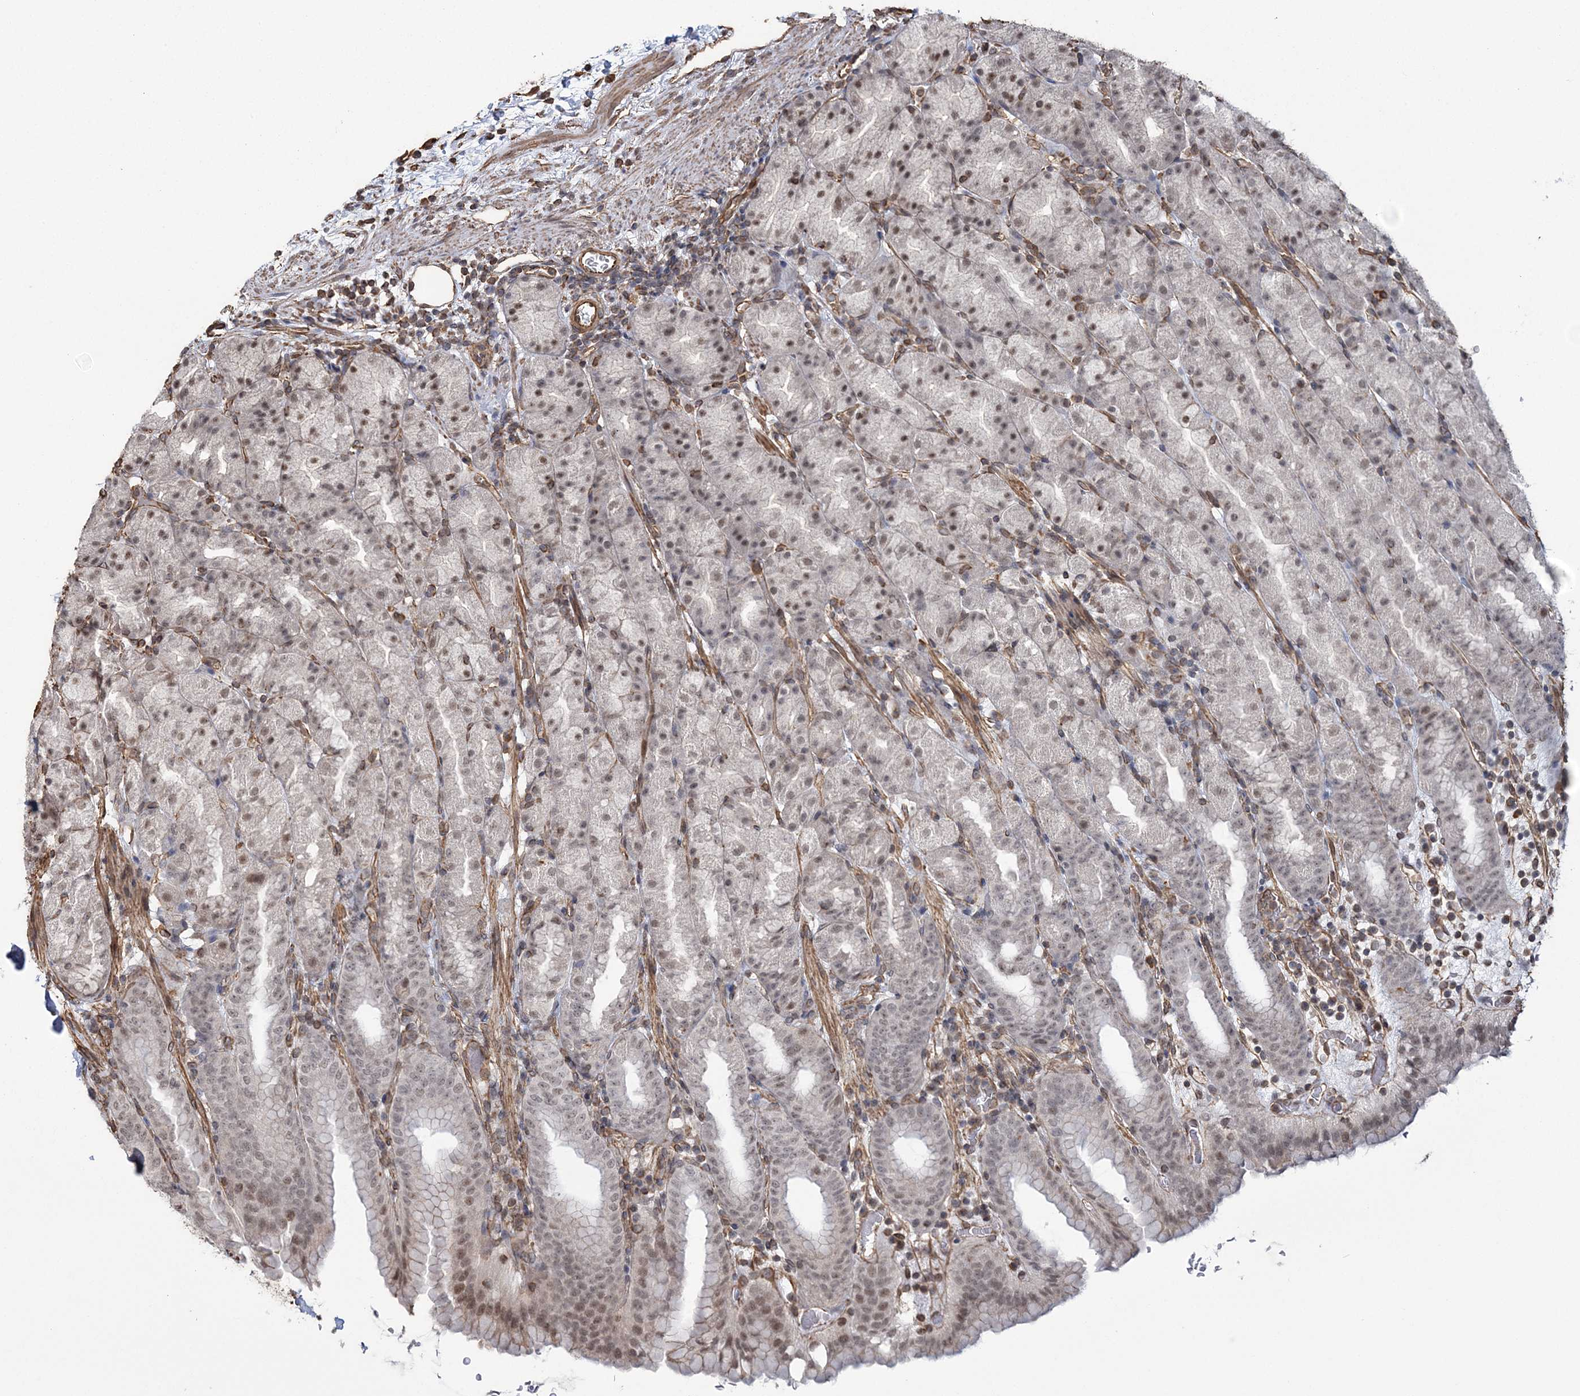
{"staining": {"intensity": "moderate", "quantity": ">75%", "location": "nuclear"}, "tissue": "stomach", "cell_type": "Glandular cells", "image_type": "normal", "snomed": [{"axis": "morphology", "description": "Normal tissue, NOS"}, {"axis": "topography", "description": "Stomach, upper"}], "caption": "About >75% of glandular cells in unremarkable stomach demonstrate moderate nuclear protein positivity as visualized by brown immunohistochemical staining.", "gene": "ATP11B", "patient": {"sex": "male", "age": 68}}